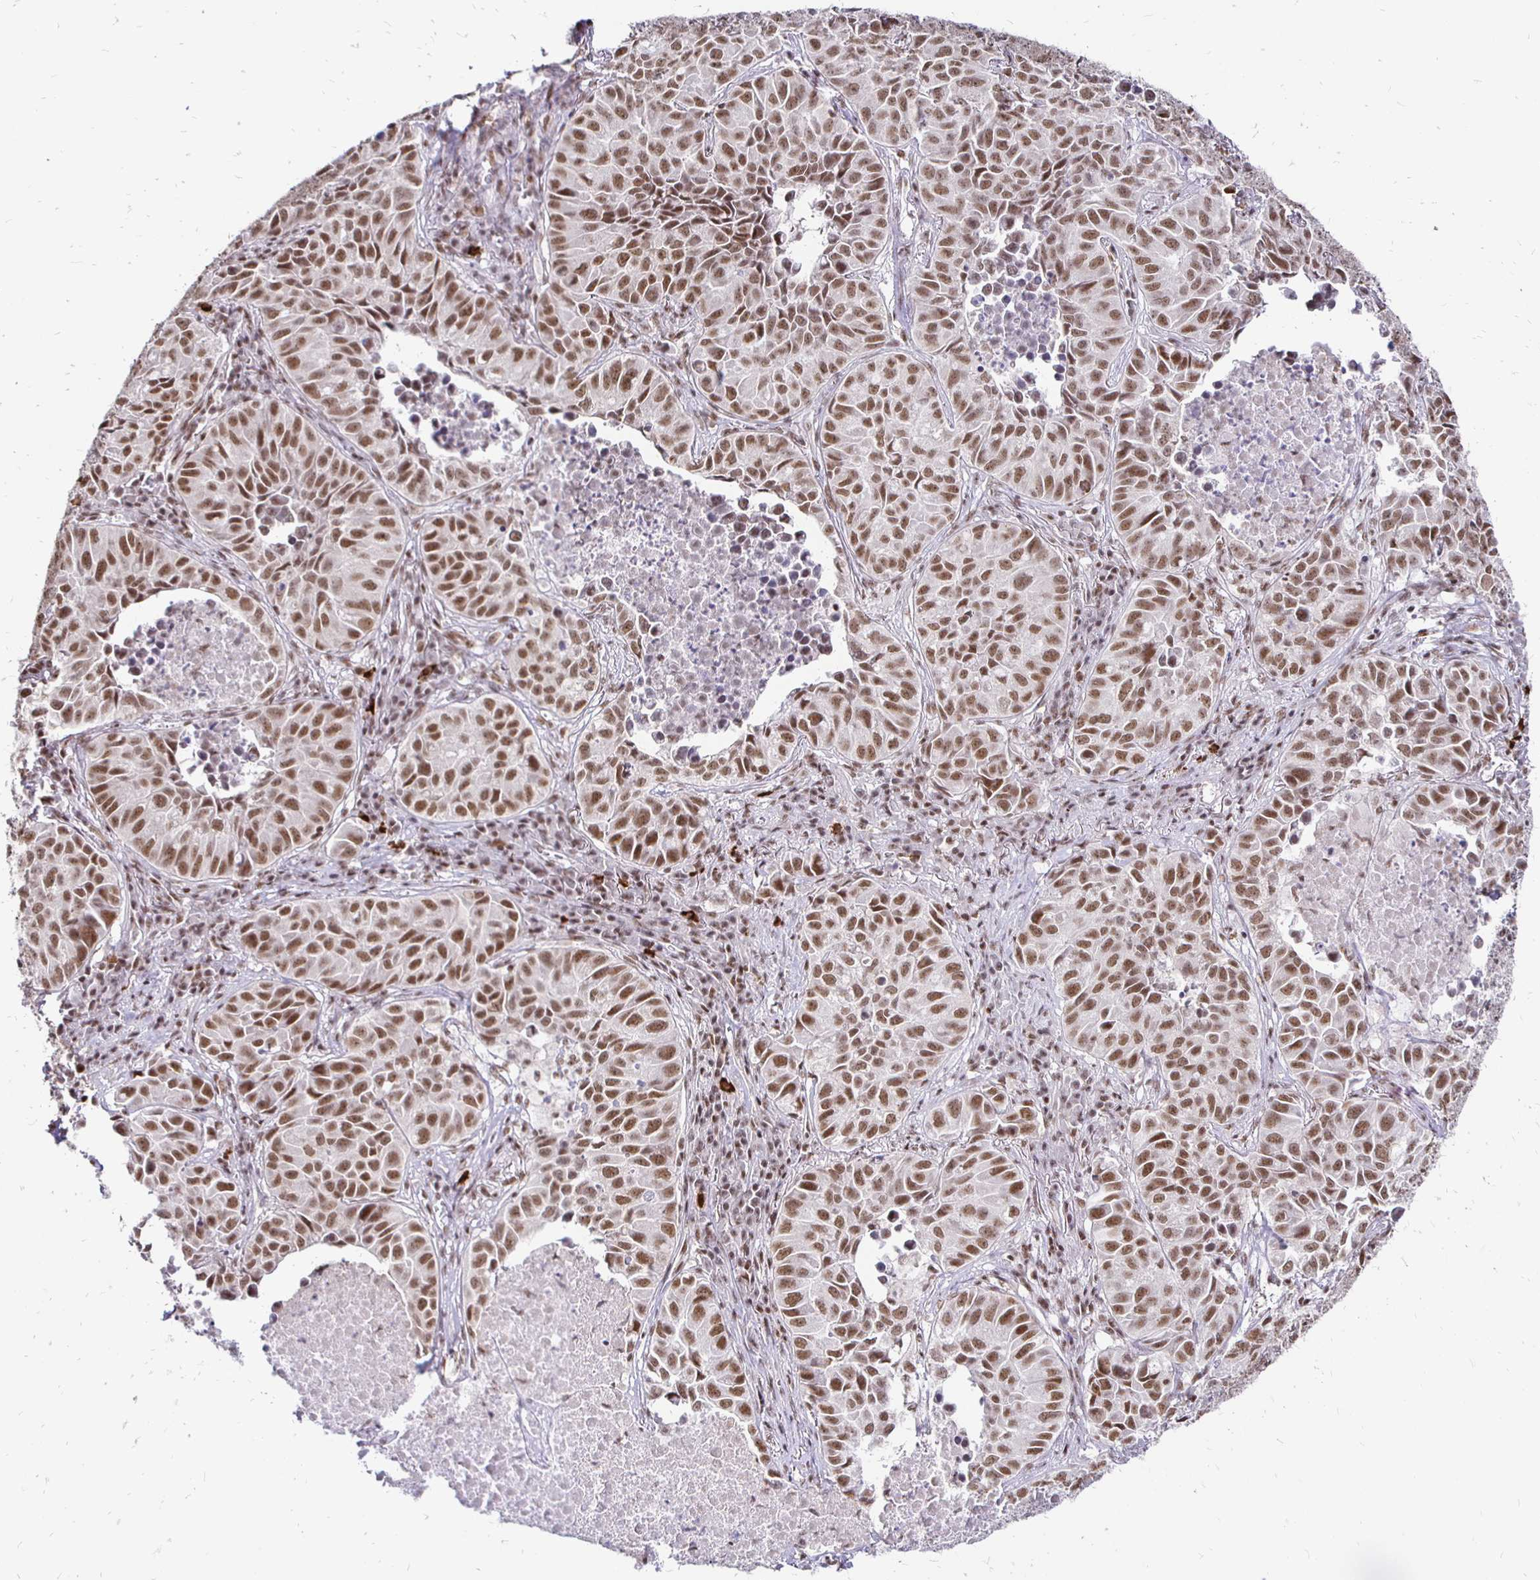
{"staining": {"intensity": "moderate", "quantity": ">75%", "location": "nuclear"}, "tissue": "lung cancer", "cell_type": "Tumor cells", "image_type": "cancer", "snomed": [{"axis": "morphology", "description": "Adenocarcinoma, NOS"}, {"axis": "topography", "description": "Lung"}], "caption": "Brown immunohistochemical staining in lung cancer displays moderate nuclear staining in about >75% of tumor cells.", "gene": "SIN3A", "patient": {"sex": "female", "age": 50}}